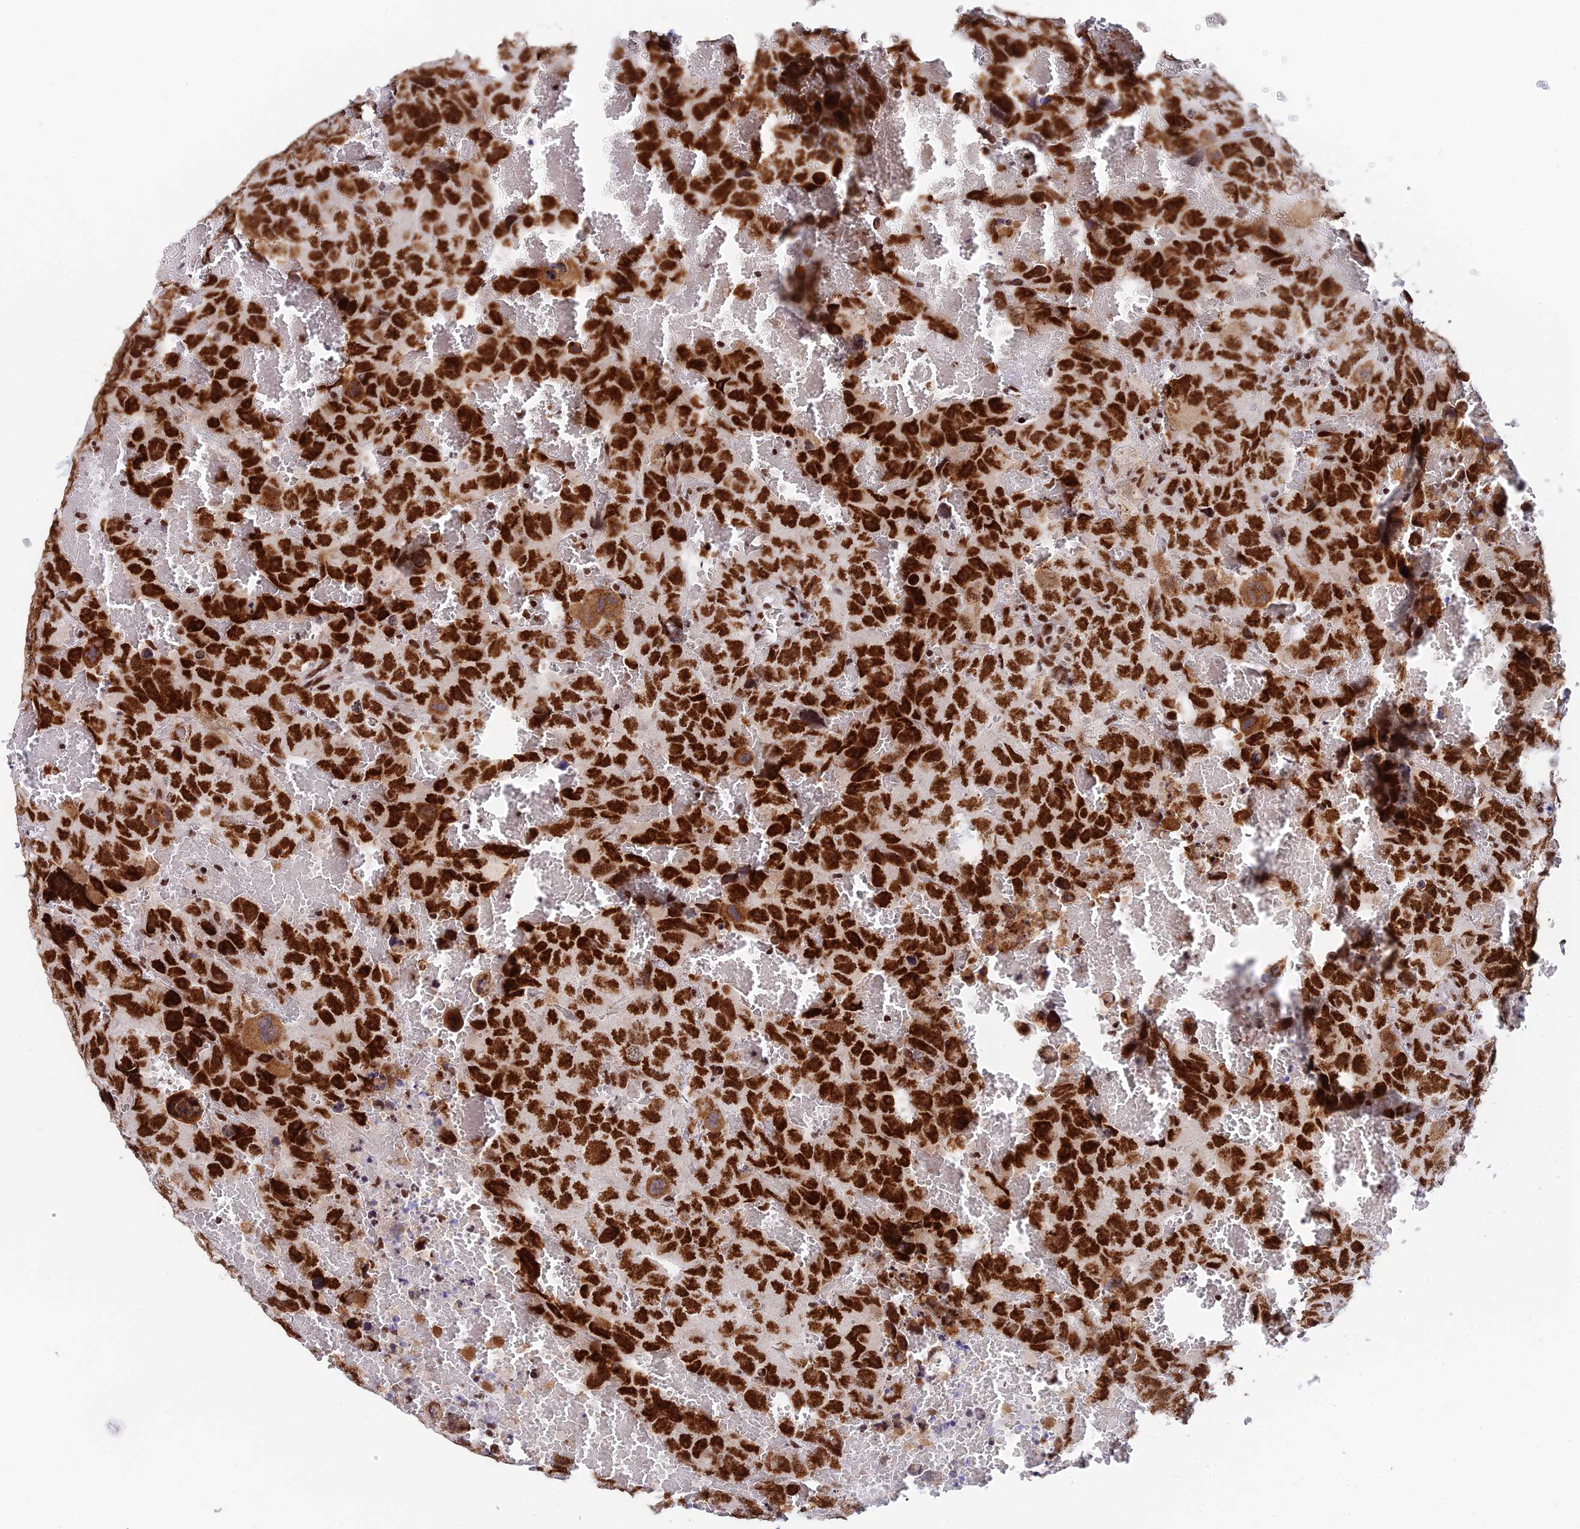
{"staining": {"intensity": "strong", "quantity": ">75%", "location": "nuclear"}, "tissue": "testis cancer", "cell_type": "Tumor cells", "image_type": "cancer", "snomed": [{"axis": "morphology", "description": "Carcinoma, Embryonal, NOS"}, {"axis": "topography", "description": "Testis"}], "caption": "Testis cancer (embryonal carcinoma) stained for a protein (brown) displays strong nuclear positive positivity in approximately >75% of tumor cells.", "gene": "USP22", "patient": {"sex": "male", "age": 45}}